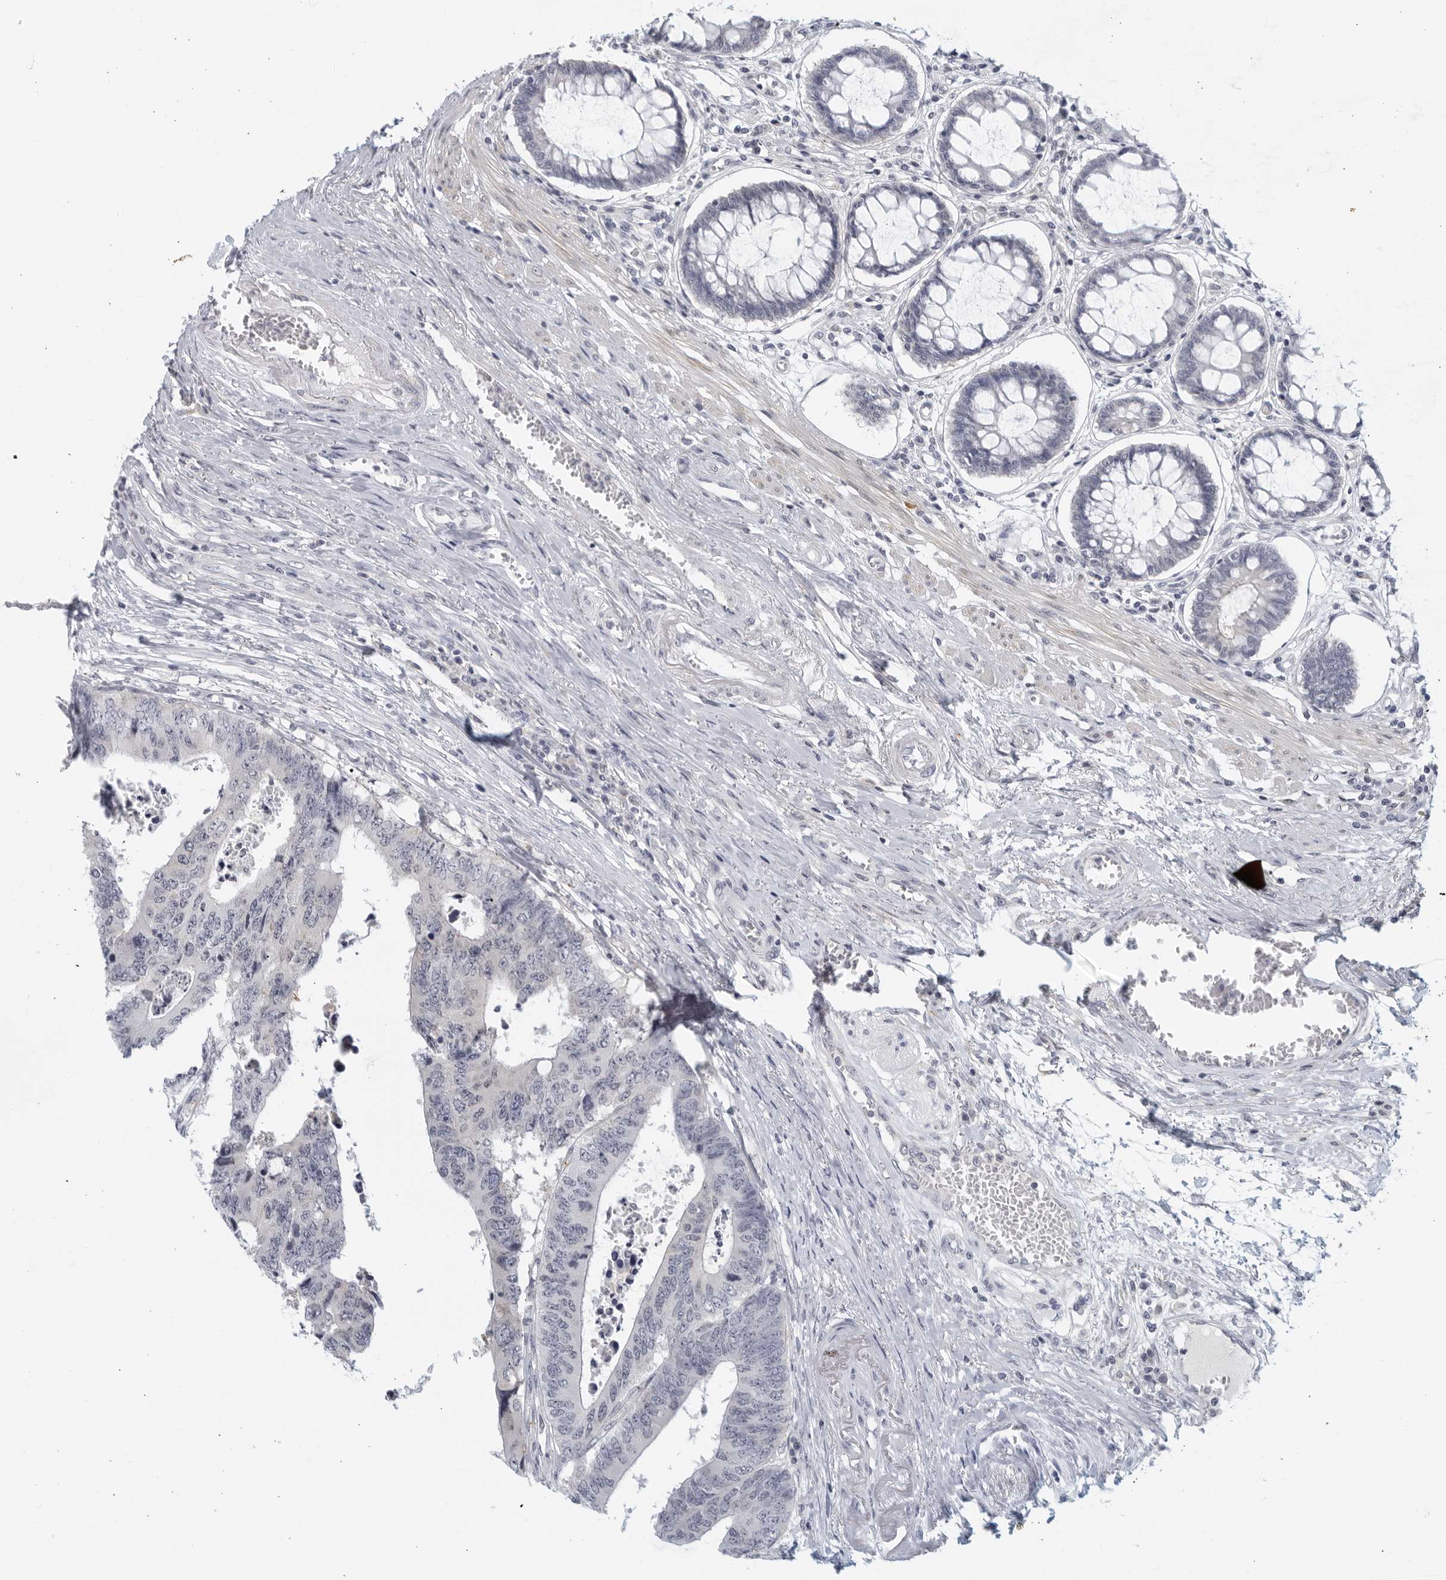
{"staining": {"intensity": "negative", "quantity": "none", "location": "none"}, "tissue": "colorectal cancer", "cell_type": "Tumor cells", "image_type": "cancer", "snomed": [{"axis": "morphology", "description": "Adenocarcinoma, NOS"}, {"axis": "topography", "description": "Rectum"}], "caption": "Tumor cells are negative for protein expression in human colorectal cancer (adenocarcinoma). (DAB (3,3'-diaminobenzidine) immunohistochemistry, high magnification).", "gene": "MATN1", "patient": {"sex": "male", "age": 84}}